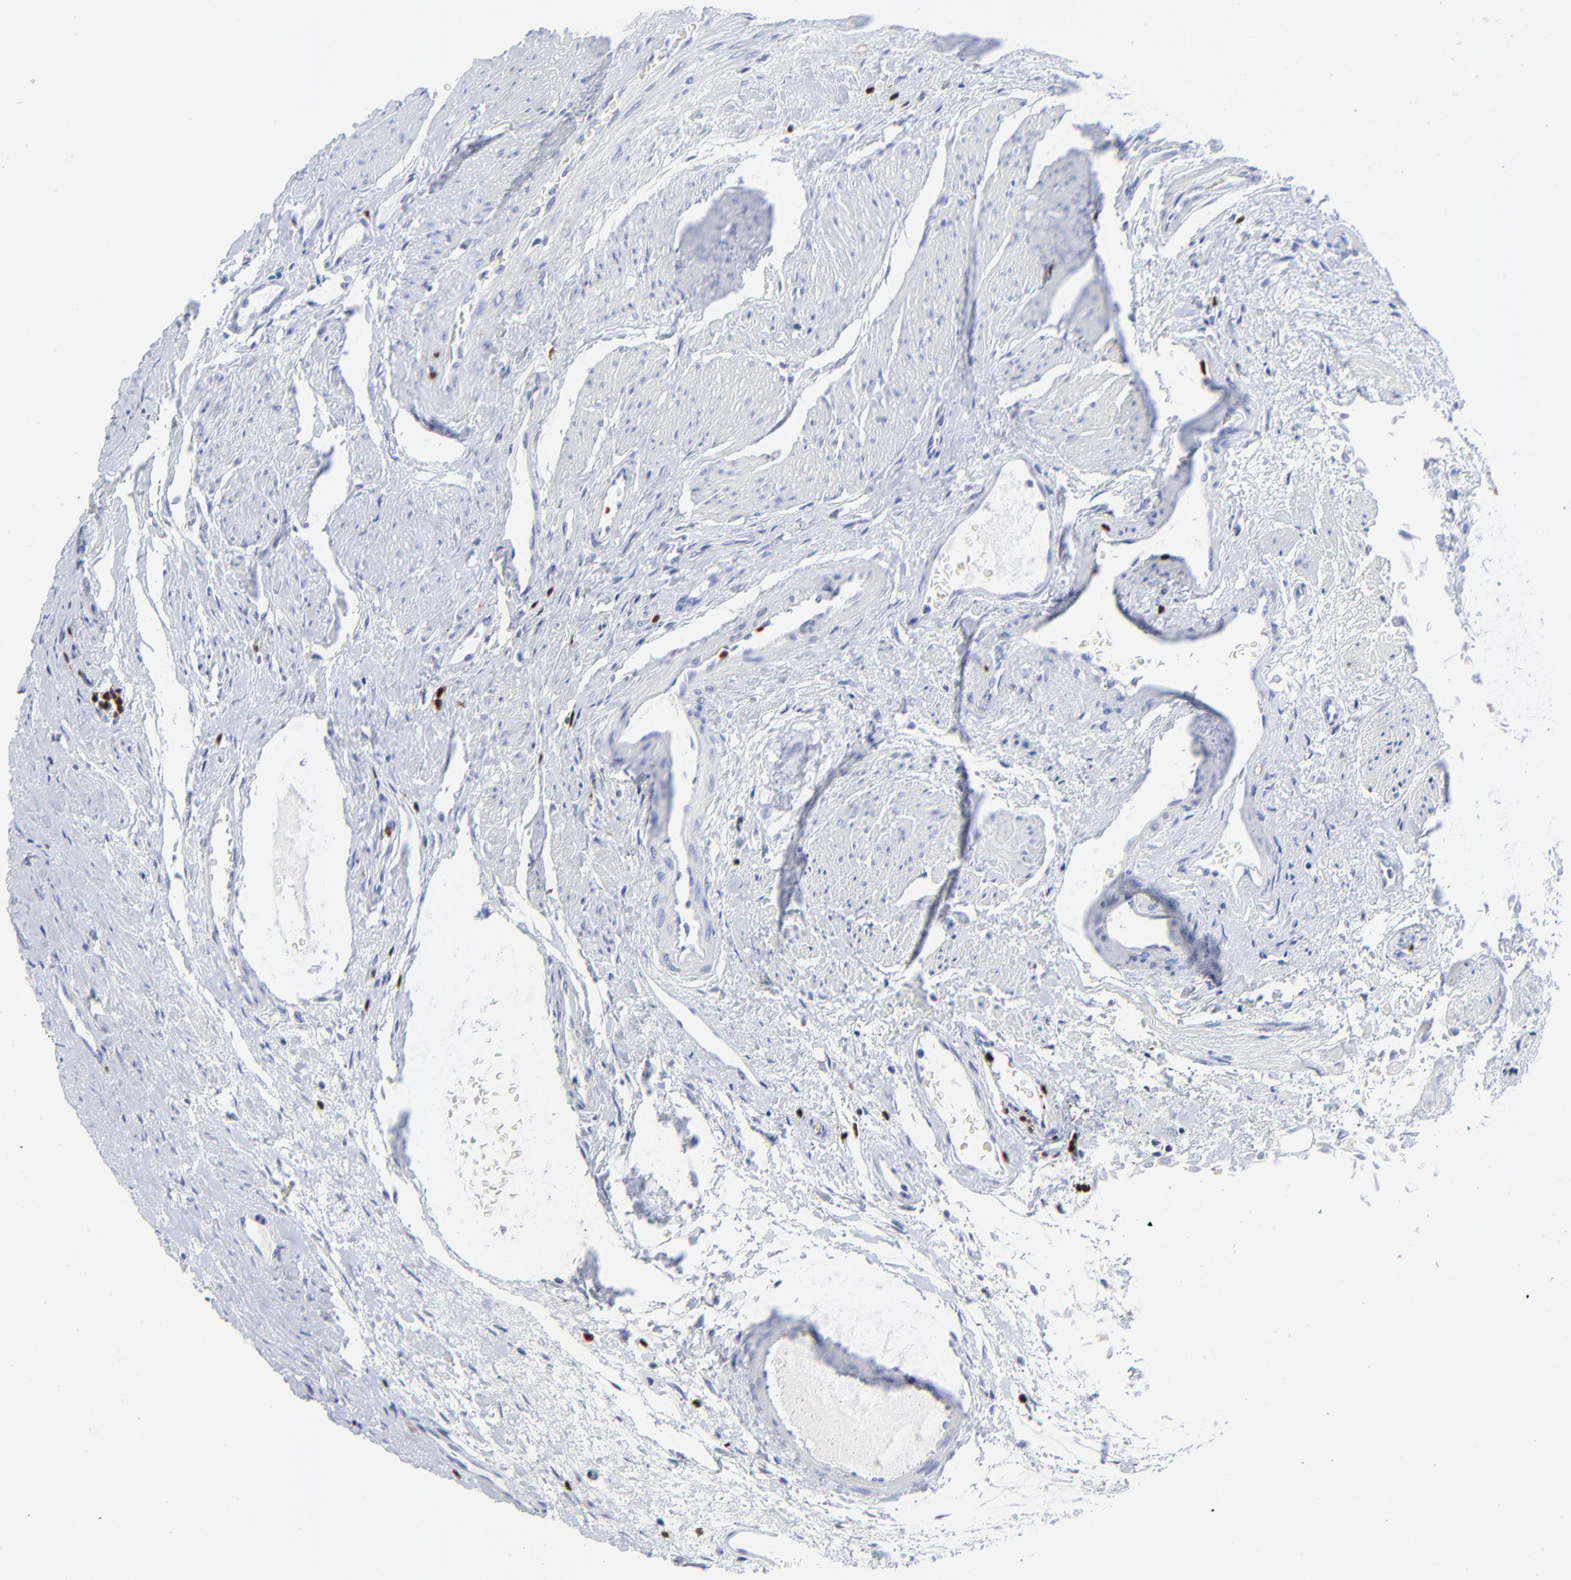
{"staining": {"intensity": "negative", "quantity": "none", "location": "none"}, "tissue": "urothelial cancer", "cell_type": "Tumor cells", "image_type": "cancer", "snomed": [{"axis": "morphology", "description": "Urothelial carcinoma, Low grade"}, {"axis": "topography", "description": "Urinary bladder"}], "caption": "There is no significant positivity in tumor cells of urothelial cancer.", "gene": "ZAP70", "patient": {"sex": "male", "age": 64}}